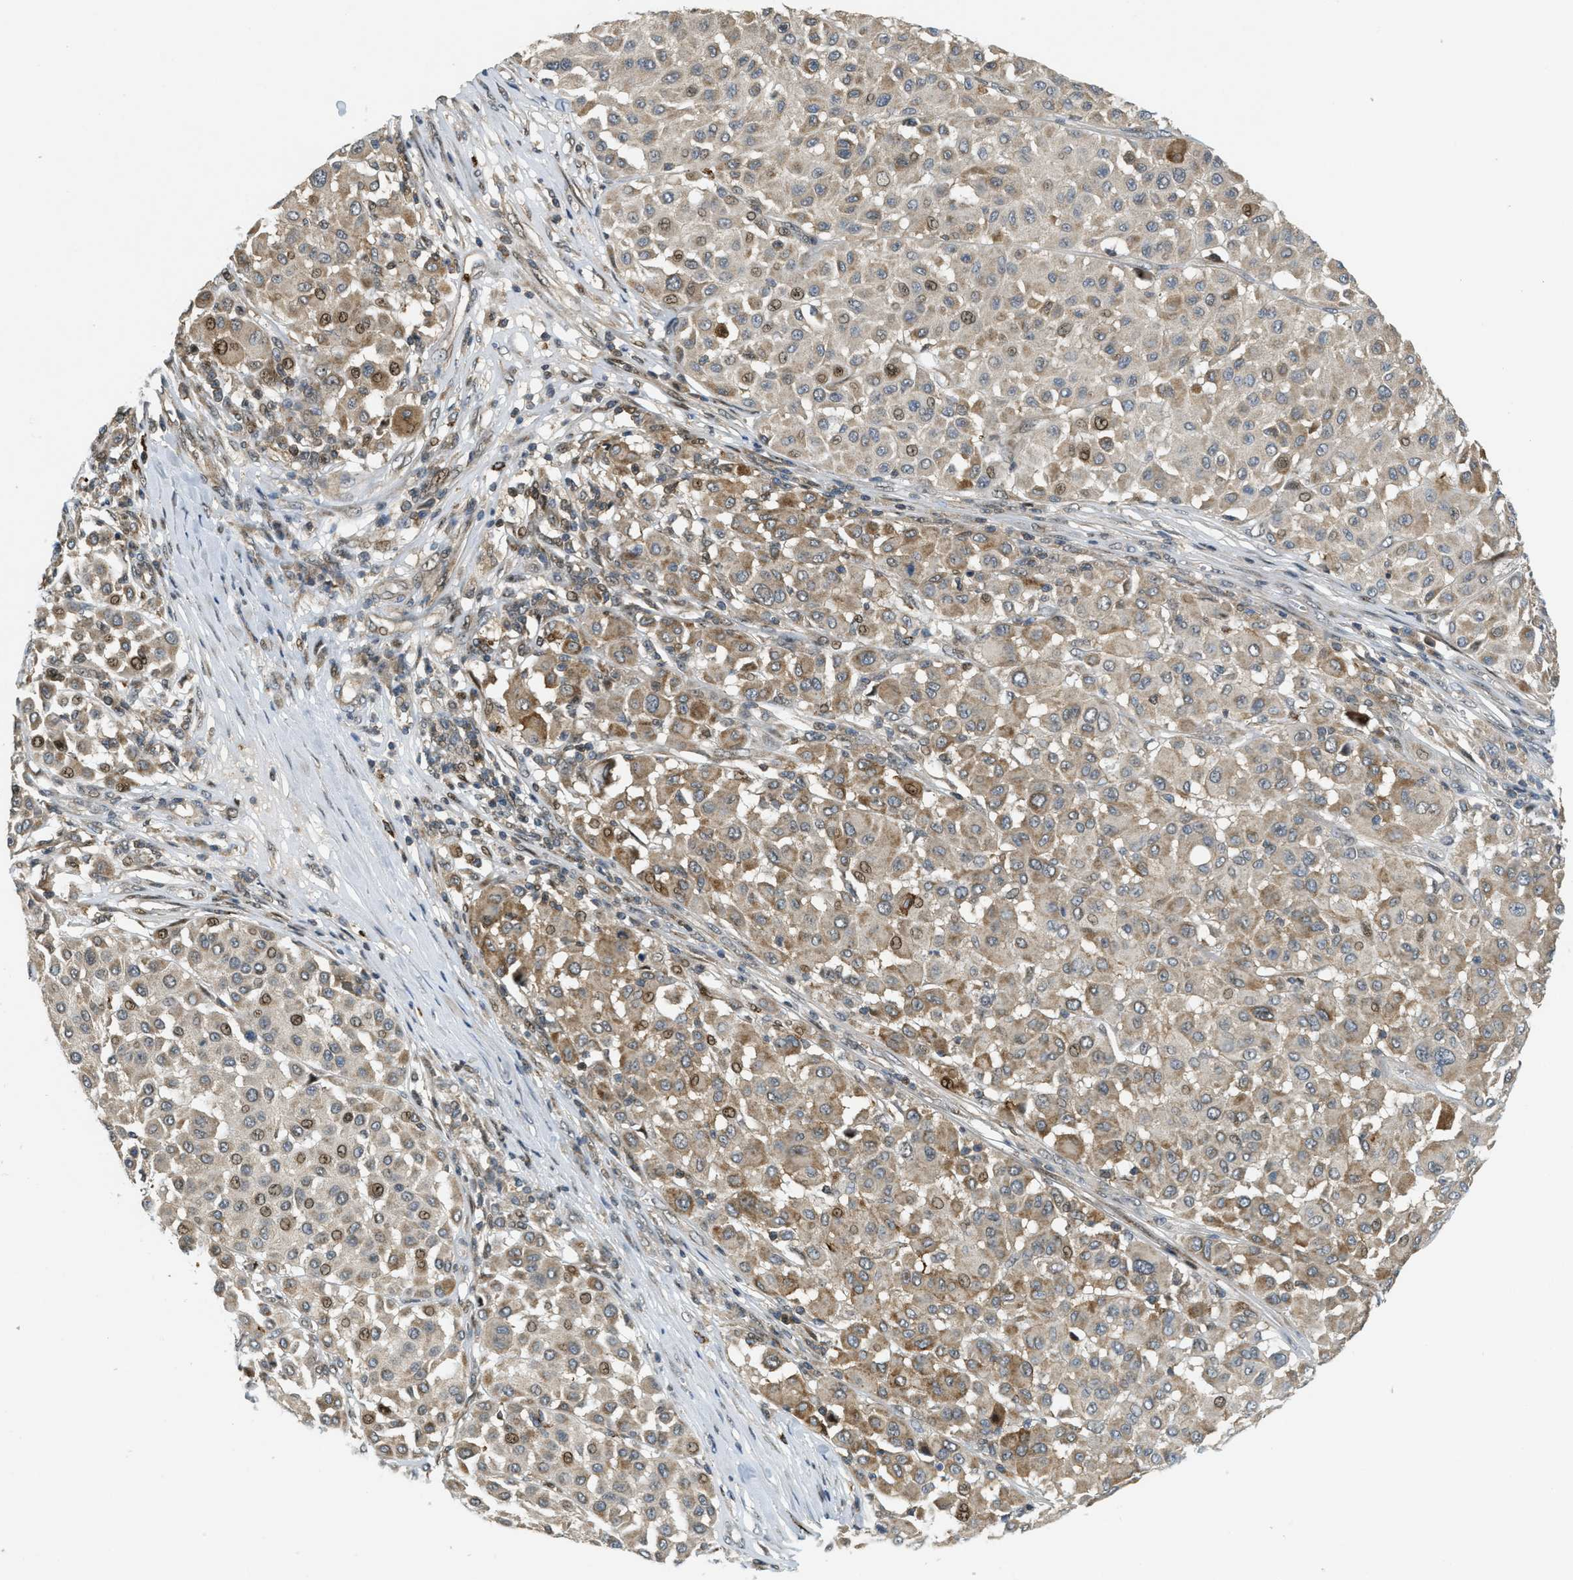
{"staining": {"intensity": "moderate", "quantity": "25%-75%", "location": "cytoplasmic/membranous,nuclear"}, "tissue": "melanoma", "cell_type": "Tumor cells", "image_type": "cancer", "snomed": [{"axis": "morphology", "description": "Malignant melanoma, Metastatic site"}, {"axis": "topography", "description": "Soft tissue"}], "caption": "Protein staining of malignant melanoma (metastatic site) tissue exhibits moderate cytoplasmic/membranous and nuclear positivity in approximately 25%-75% of tumor cells.", "gene": "TRAPPC14", "patient": {"sex": "male", "age": 41}}